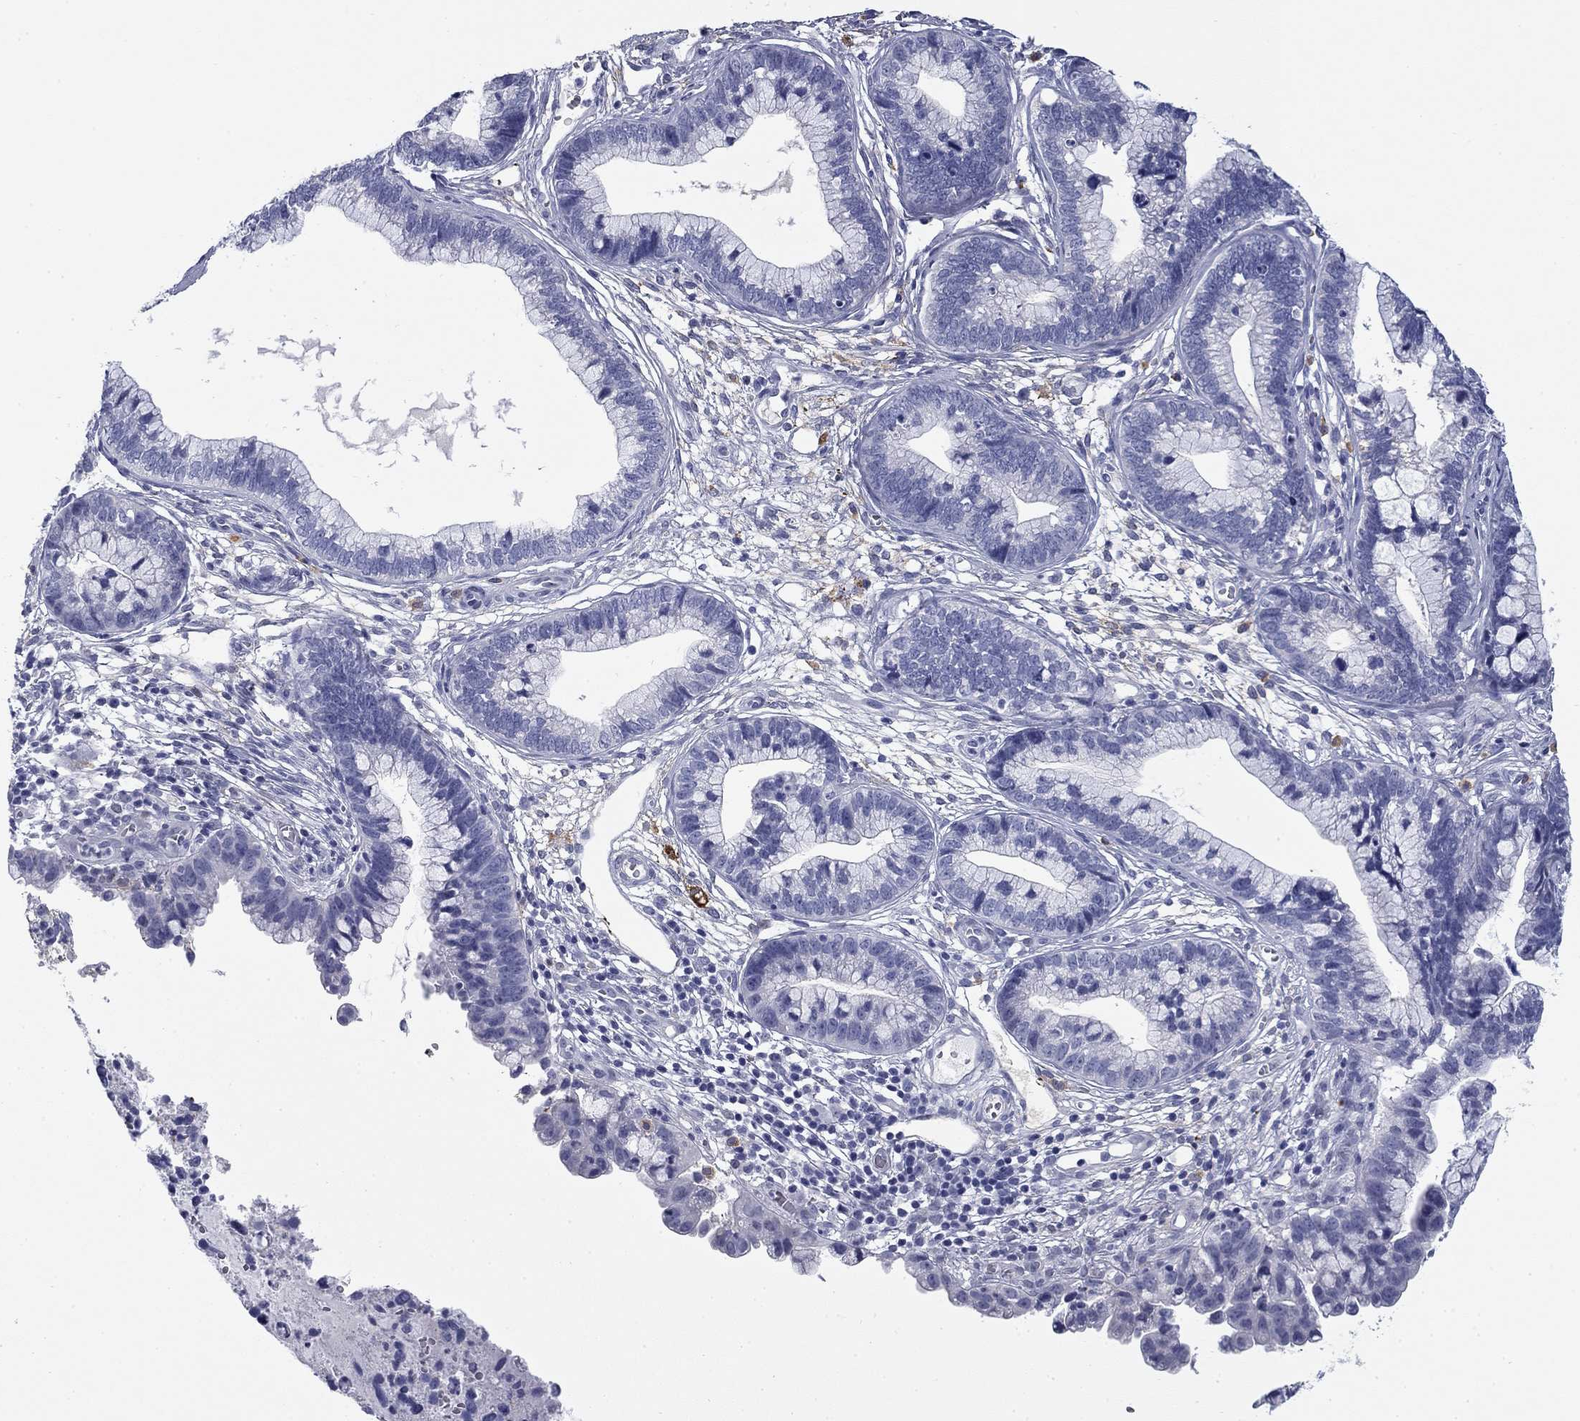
{"staining": {"intensity": "negative", "quantity": "none", "location": "none"}, "tissue": "cervical cancer", "cell_type": "Tumor cells", "image_type": "cancer", "snomed": [{"axis": "morphology", "description": "Adenocarcinoma, NOS"}, {"axis": "topography", "description": "Cervix"}], "caption": "Tumor cells show no significant positivity in cervical adenocarcinoma.", "gene": "BCL2L14", "patient": {"sex": "female", "age": 44}}